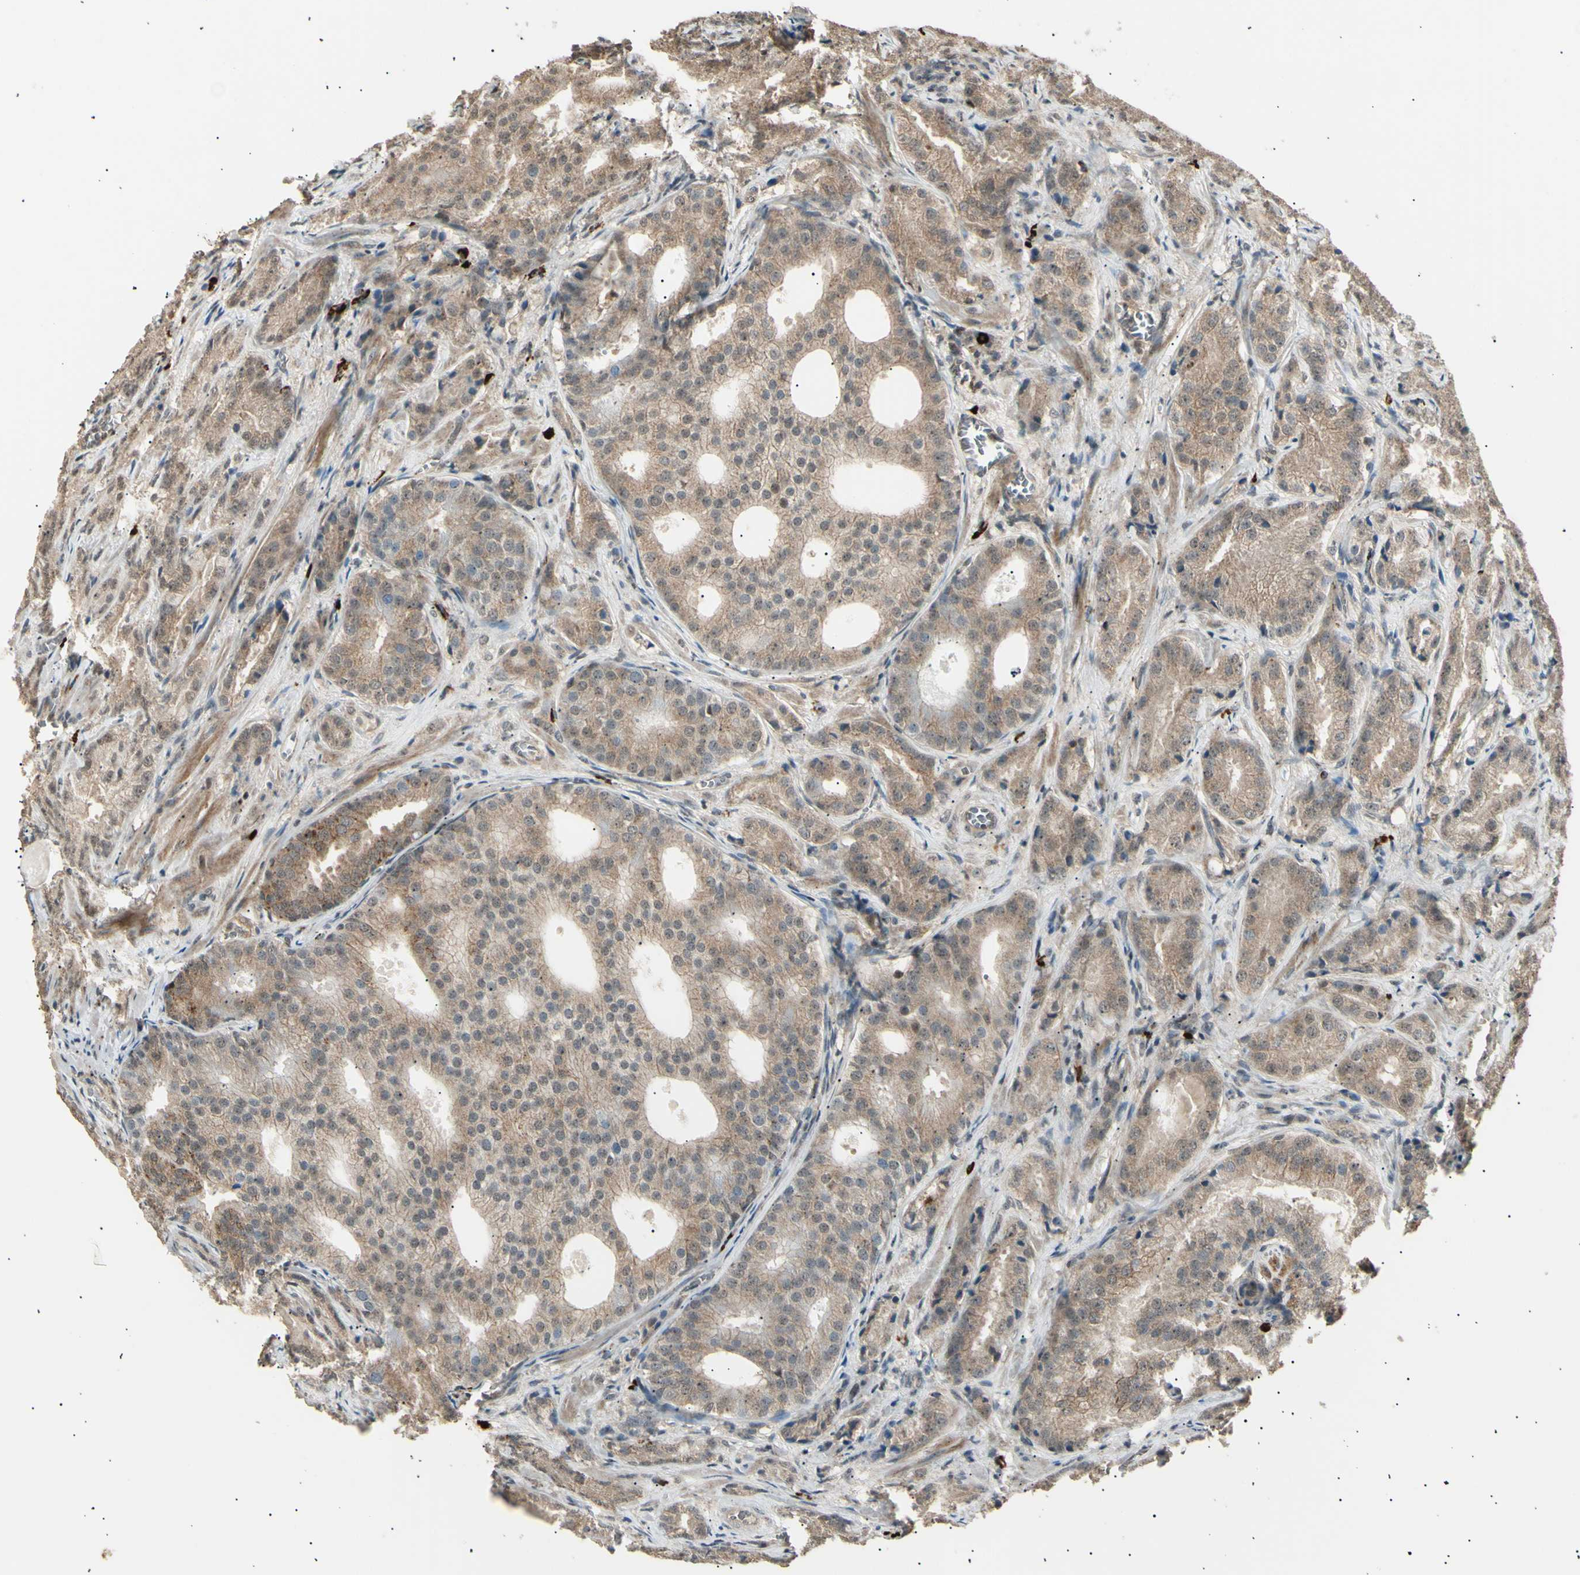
{"staining": {"intensity": "weak", "quantity": ">75%", "location": "cytoplasmic/membranous"}, "tissue": "prostate cancer", "cell_type": "Tumor cells", "image_type": "cancer", "snomed": [{"axis": "morphology", "description": "Adenocarcinoma, High grade"}, {"axis": "topography", "description": "Prostate"}], "caption": "A micrograph showing weak cytoplasmic/membranous positivity in about >75% of tumor cells in high-grade adenocarcinoma (prostate), as visualized by brown immunohistochemical staining.", "gene": "NUAK2", "patient": {"sex": "male", "age": 64}}